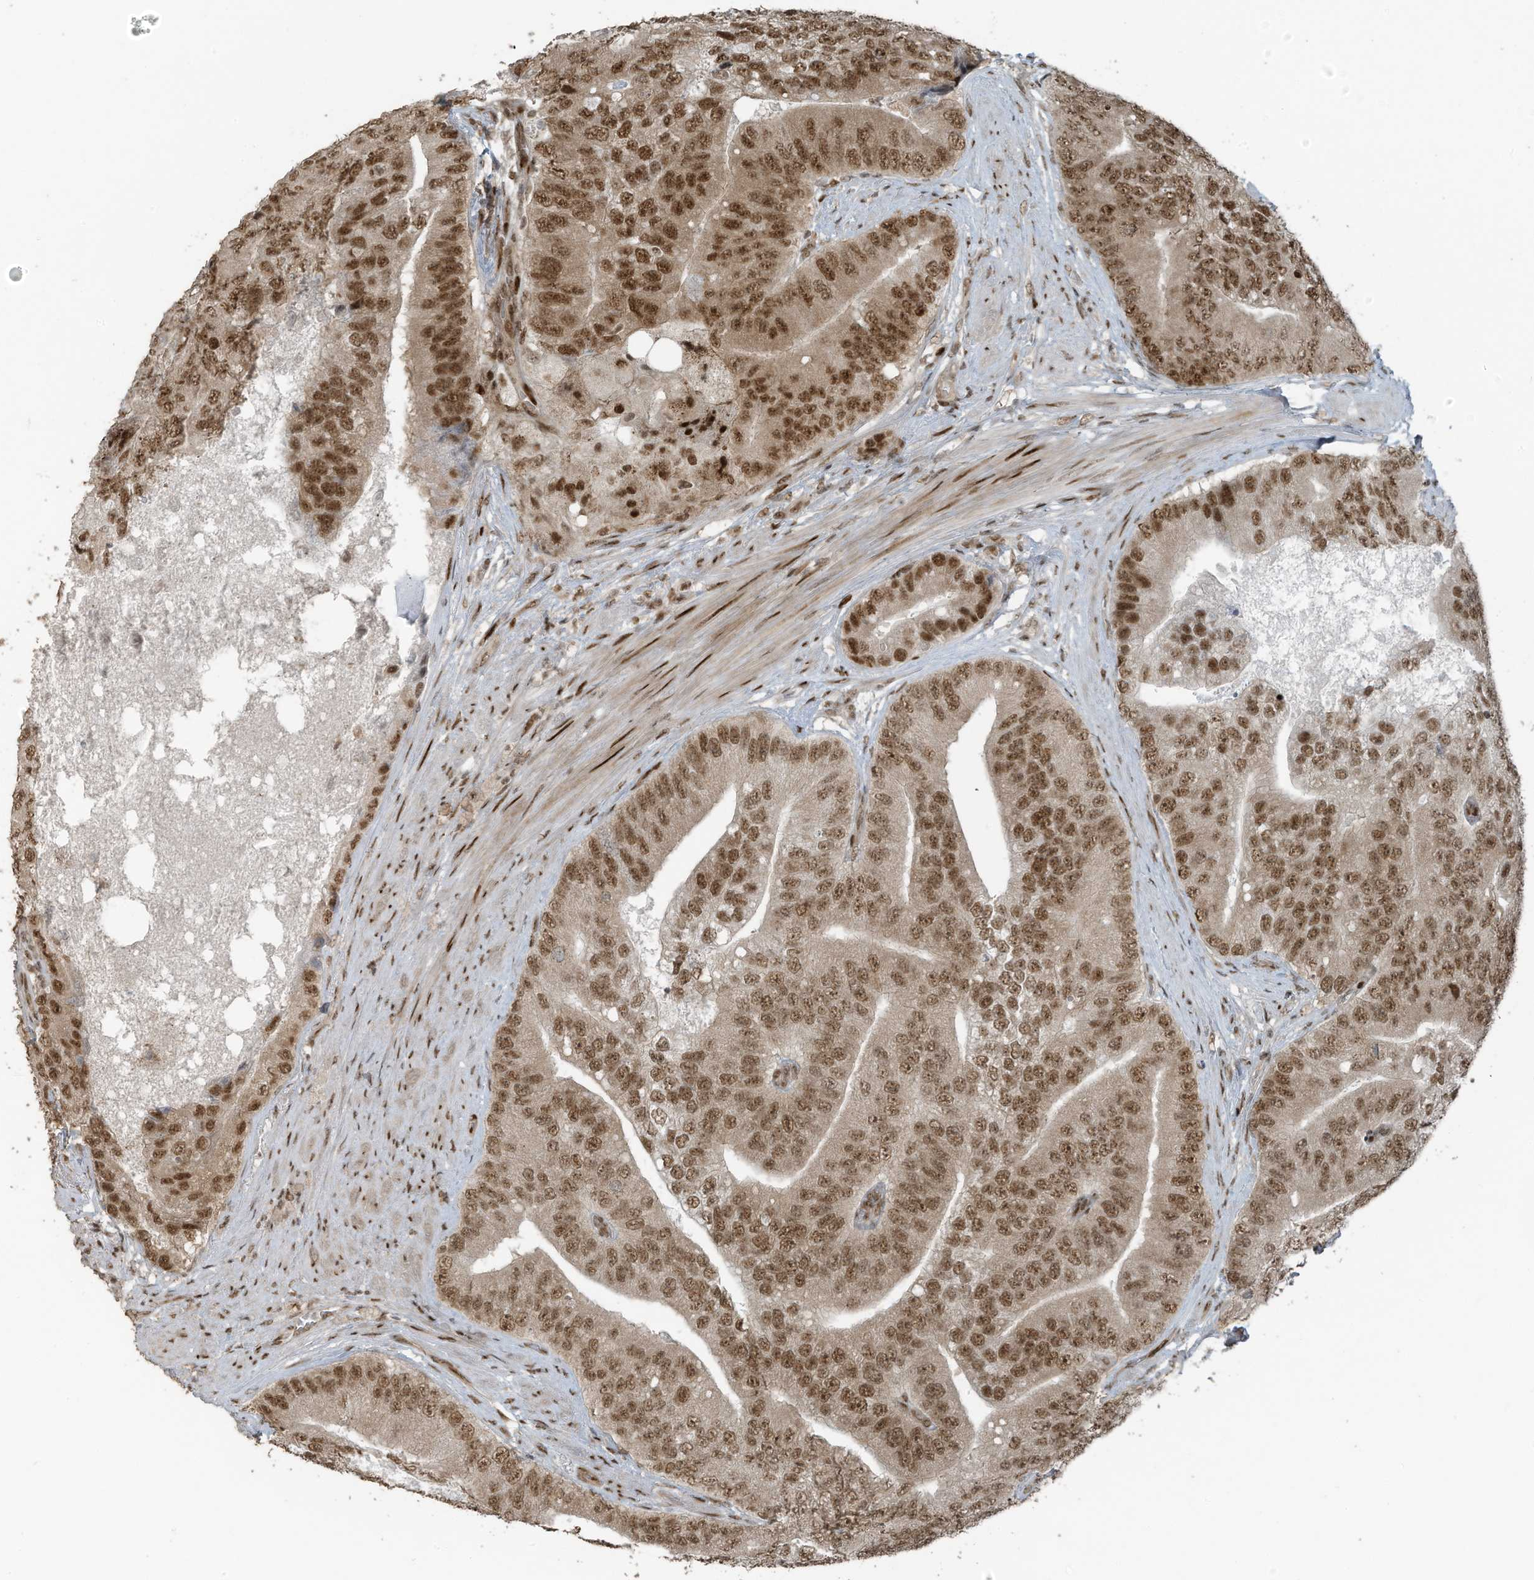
{"staining": {"intensity": "moderate", "quantity": ">75%", "location": "nuclear"}, "tissue": "prostate cancer", "cell_type": "Tumor cells", "image_type": "cancer", "snomed": [{"axis": "morphology", "description": "Adenocarcinoma, High grade"}, {"axis": "topography", "description": "Prostate"}], "caption": "The immunohistochemical stain labels moderate nuclear staining in tumor cells of prostate high-grade adenocarcinoma tissue.", "gene": "PCNP", "patient": {"sex": "male", "age": 70}}